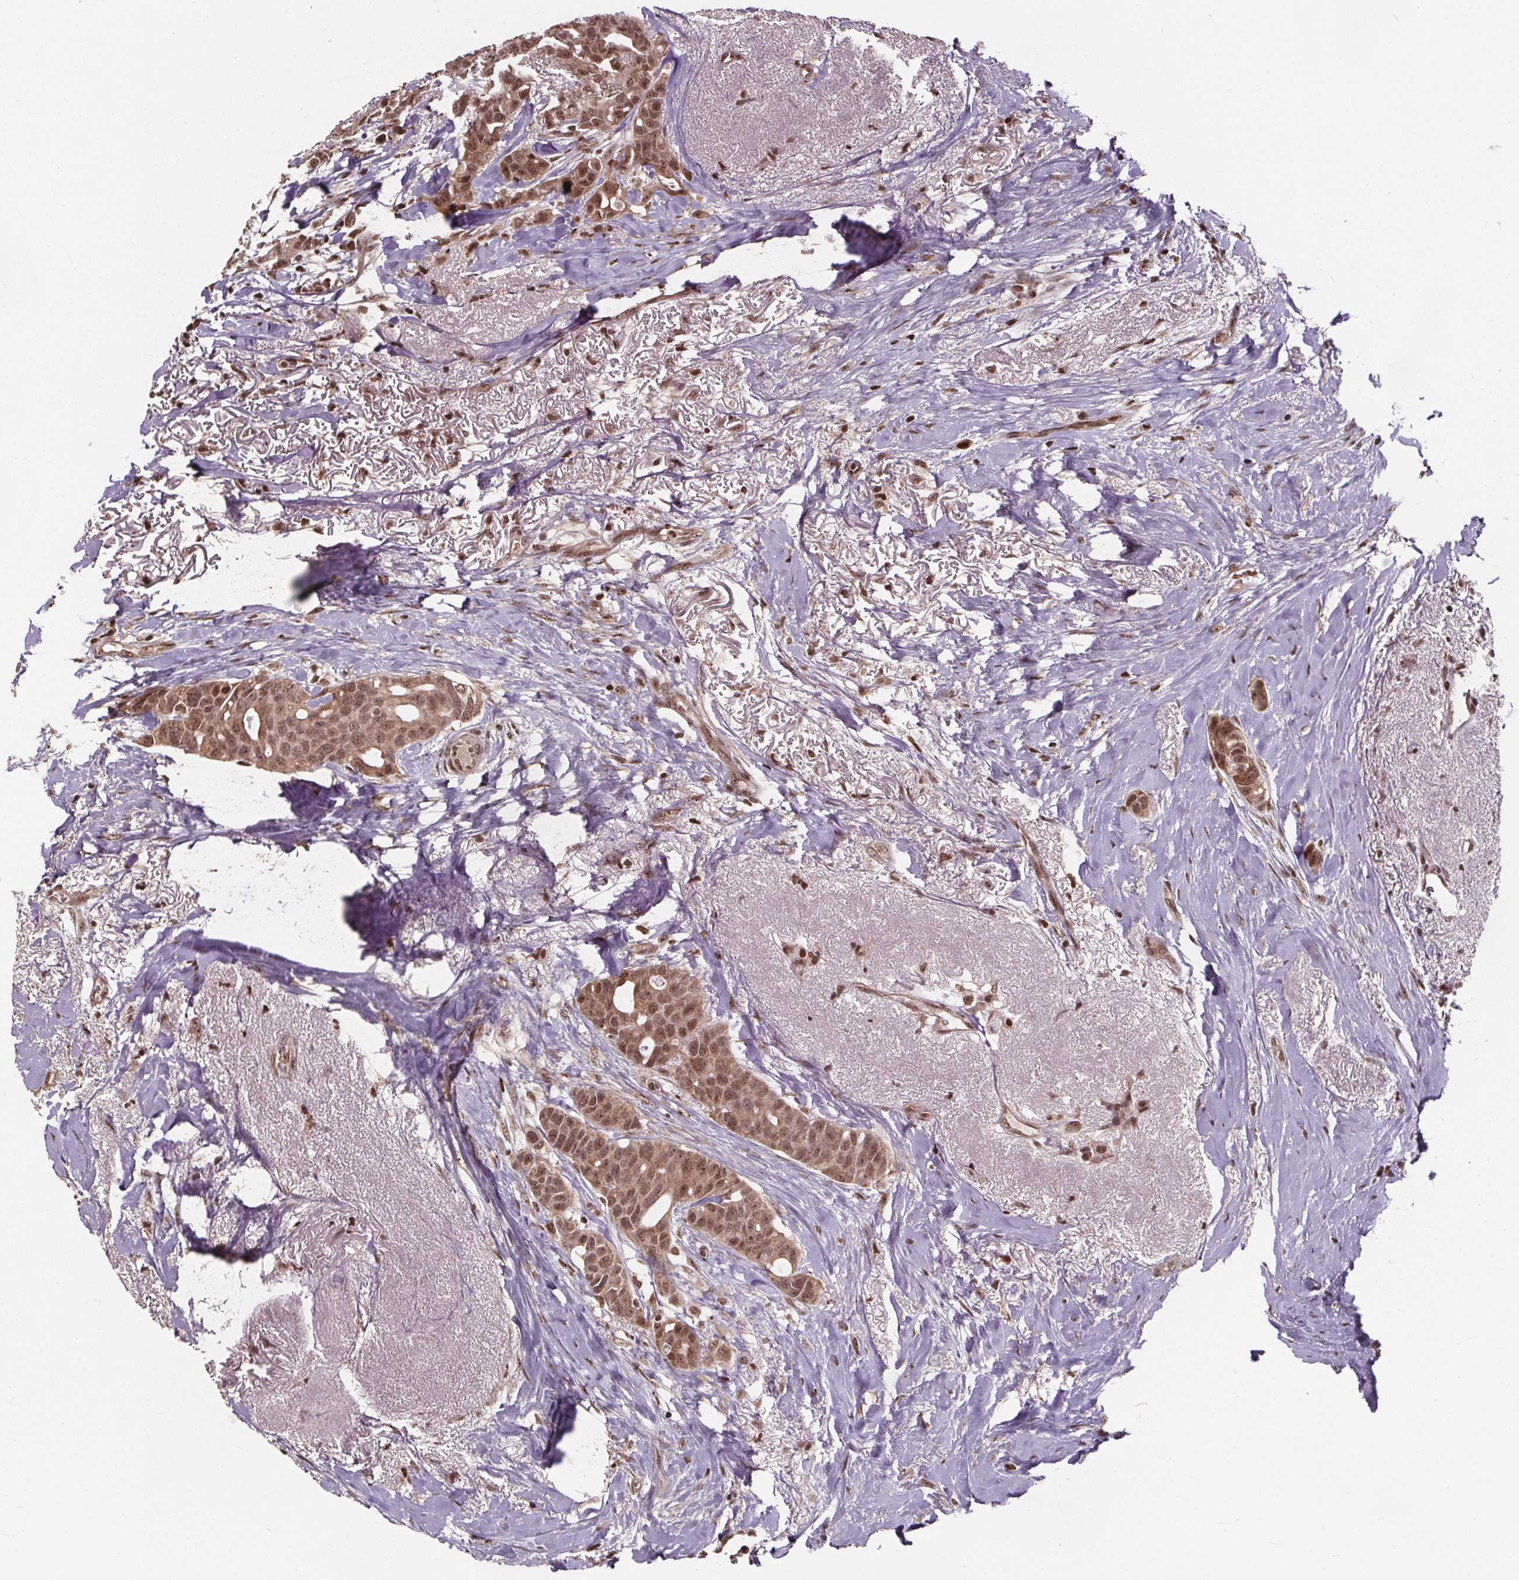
{"staining": {"intensity": "moderate", "quantity": ">75%", "location": "nuclear"}, "tissue": "breast cancer", "cell_type": "Tumor cells", "image_type": "cancer", "snomed": [{"axis": "morphology", "description": "Duct carcinoma"}, {"axis": "topography", "description": "Breast"}], "caption": "Protein expression analysis of human breast invasive ductal carcinoma reveals moderate nuclear staining in approximately >75% of tumor cells. Using DAB (3,3'-diaminobenzidine) (brown) and hematoxylin (blue) stains, captured at high magnification using brightfield microscopy.", "gene": "JARID2", "patient": {"sex": "female", "age": 54}}